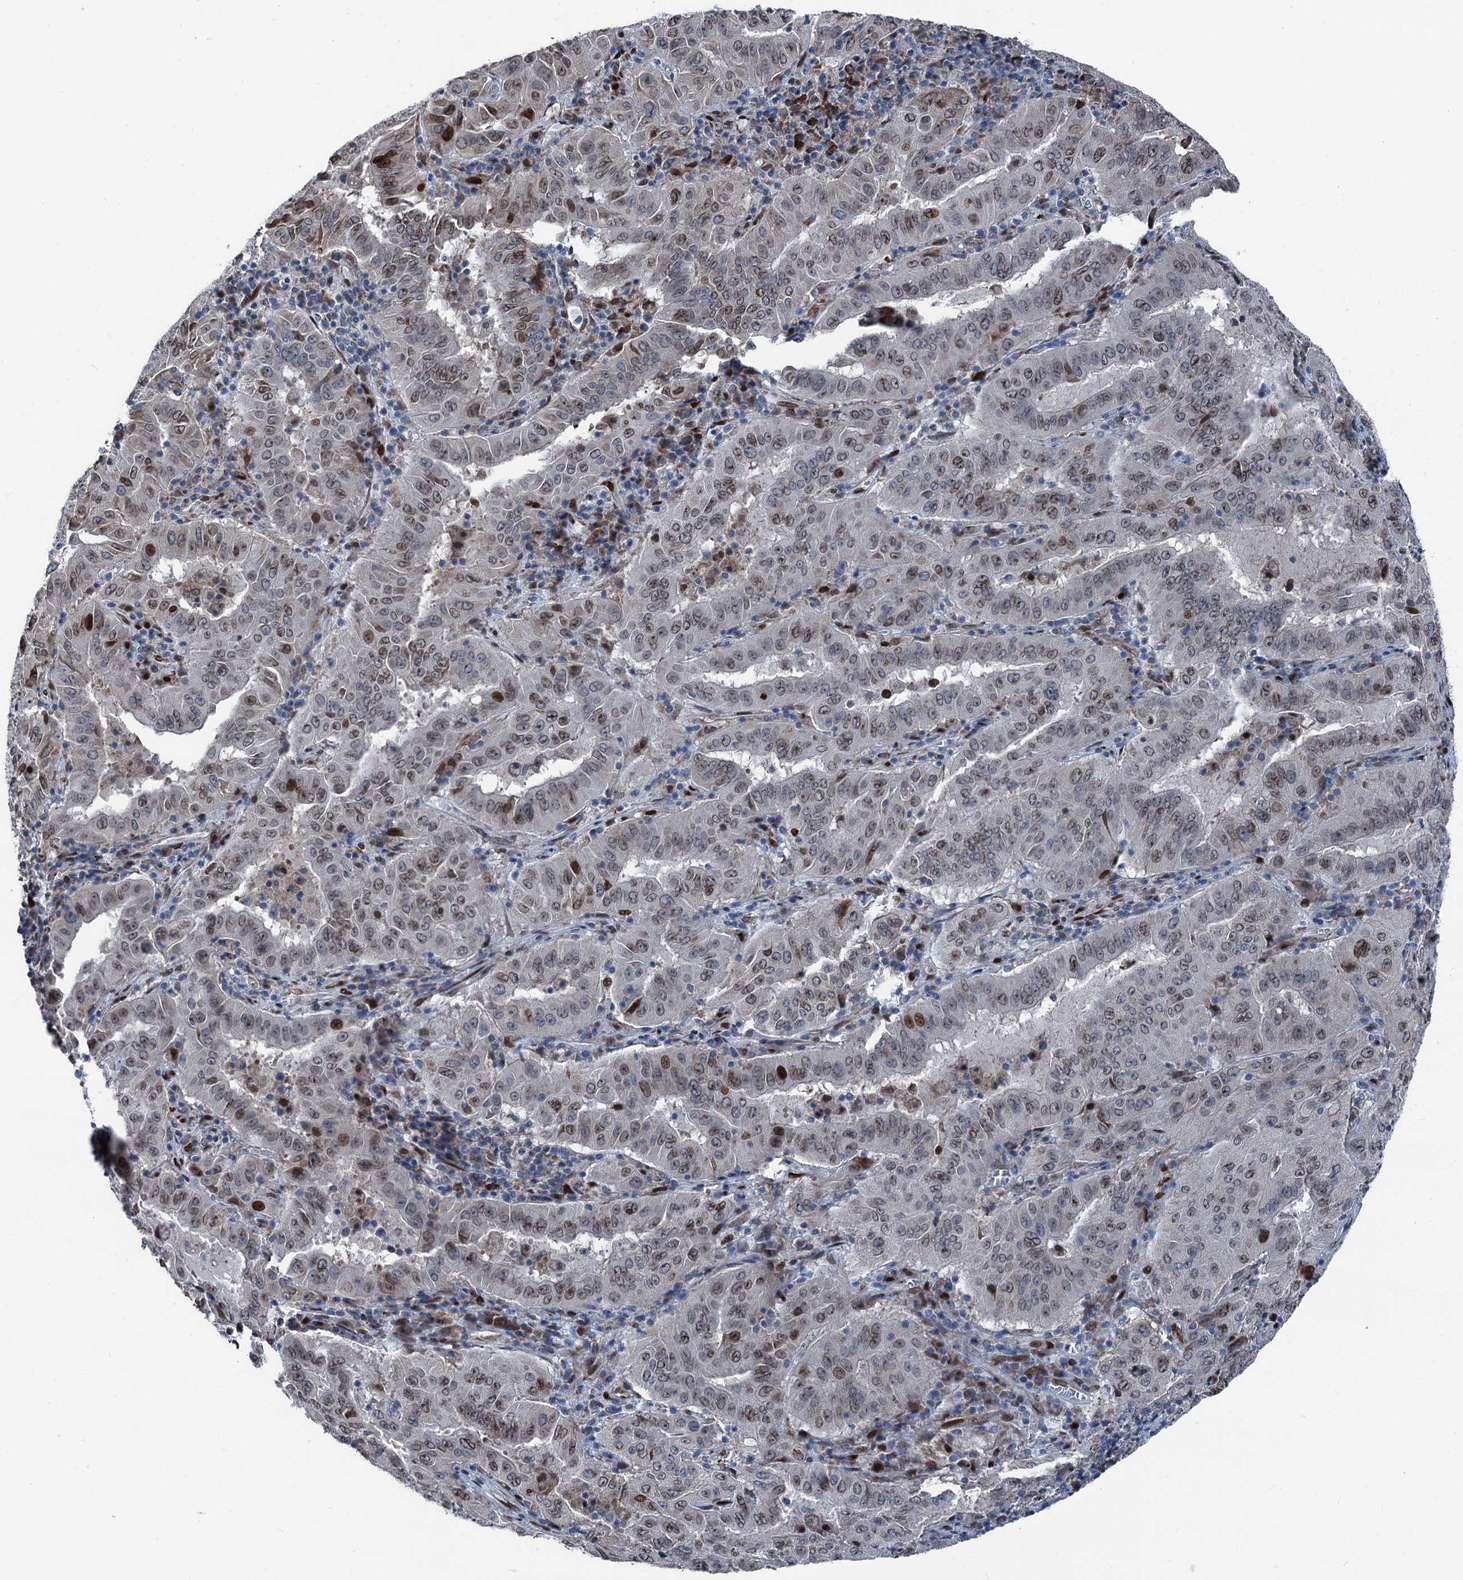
{"staining": {"intensity": "moderate", "quantity": "25%-75%", "location": "cytoplasmic/membranous,nuclear"}, "tissue": "pancreatic cancer", "cell_type": "Tumor cells", "image_type": "cancer", "snomed": [{"axis": "morphology", "description": "Adenocarcinoma, NOS"}, {"axis": "topography", "description": "Pancreas"}], "caption": "Pancreatic cancer (adenocarcinoma) tissue displays moderate cytoplasmic/membranous and nuclear positivity in about 25%-75% of tumor cells, visualized by immunohistochemistry.", "gene": "MRPL14", "patient": {"sex": "male", "age": 63}}